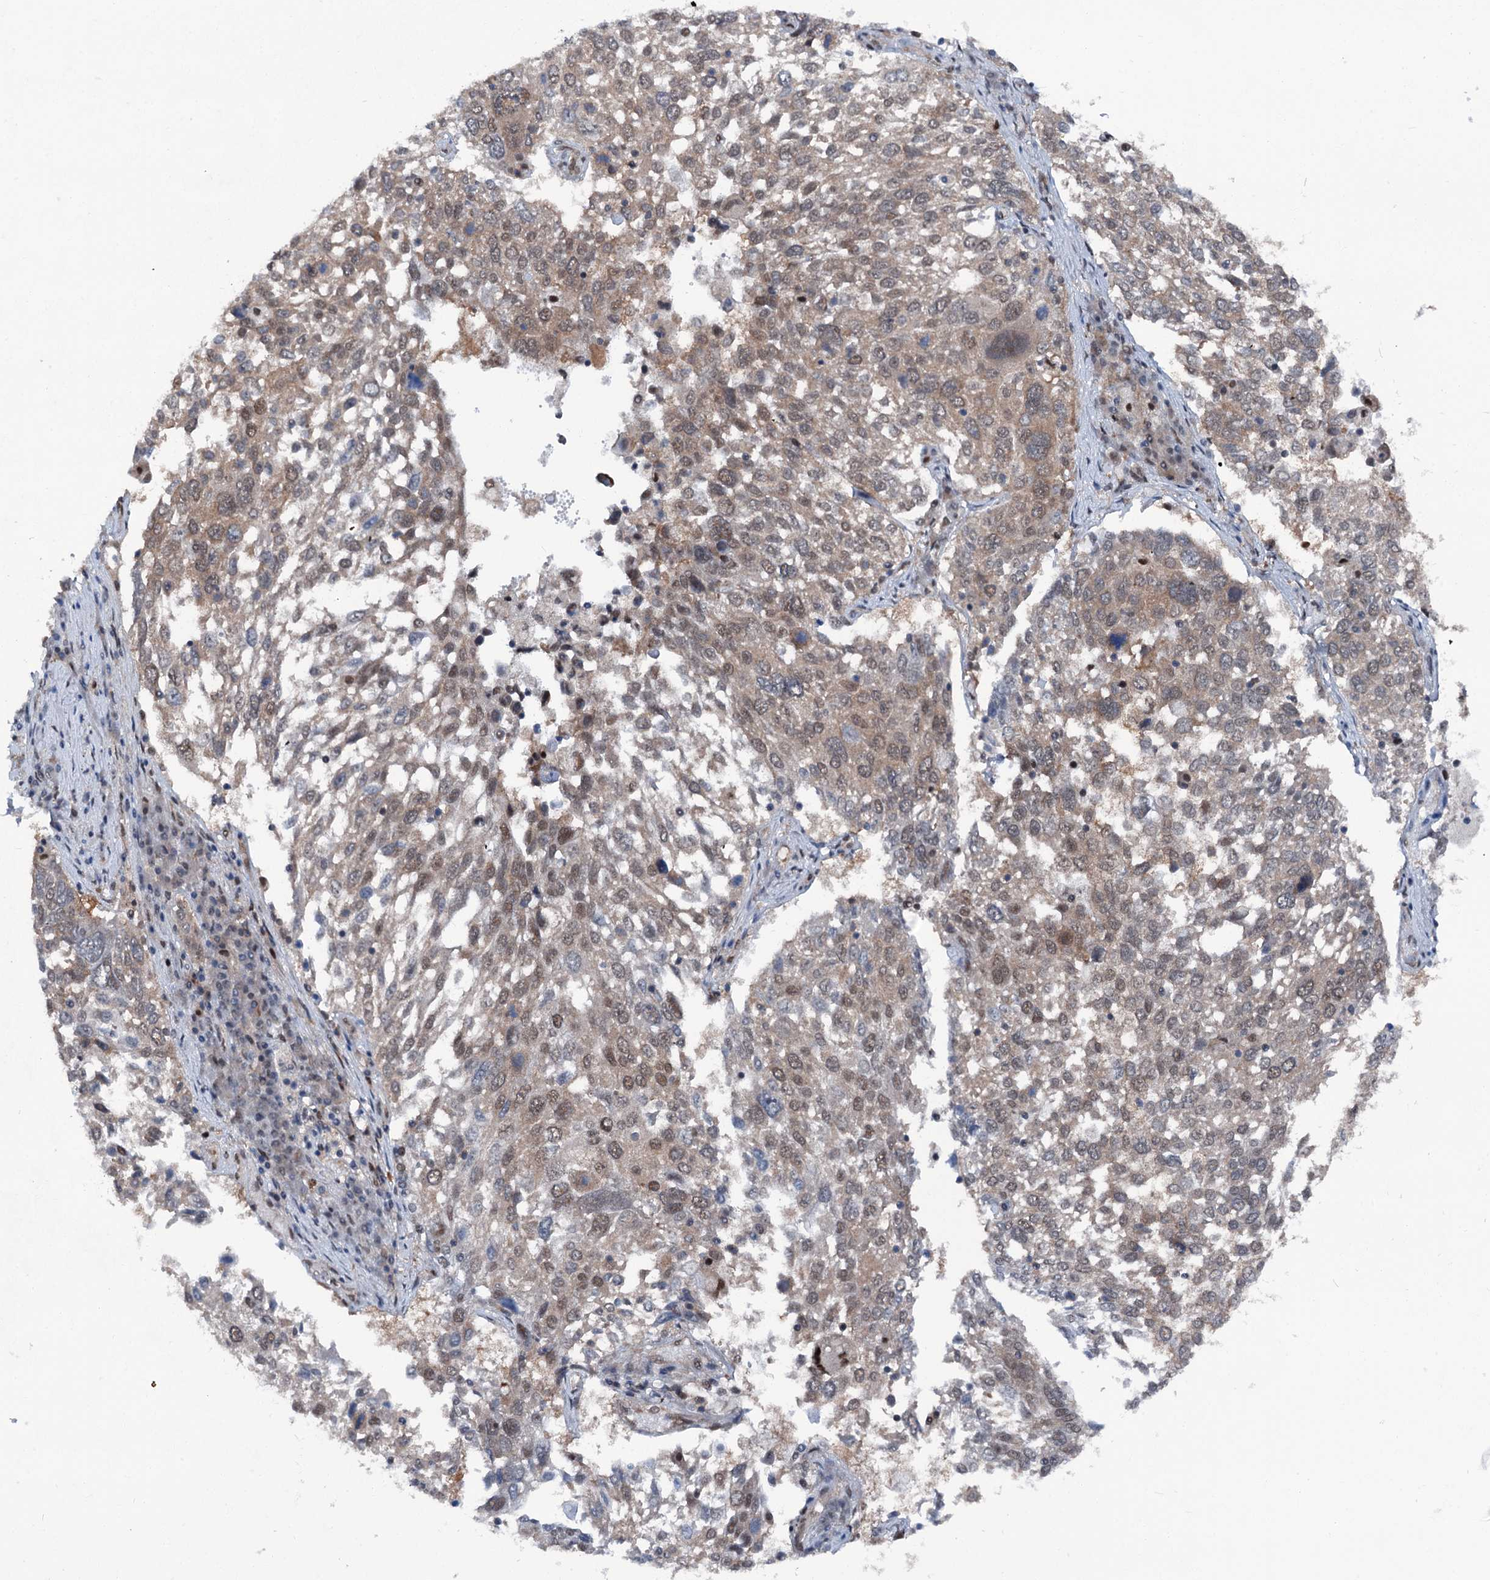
{"staining": {"intensity": "moderate", "quantity": "25%-75%", "location": "cytoplasmic/membranous,nuclear"}, "tissue": "lung cancer", "cell_type": "Tumor cells", "image_type": "cancer", "snomed": [{"axis": "morphology", "description": "Squamous cell carcinoma, NOS"}, {"axis": "topography", "description": "Lung"}], "caption": "Lung squamous cell carcinoma stained with DAB (3,3'-diaminobenzidine) IHC demonstrates medium levels of moderate cytoplasmic/membranous and nuclear positivity in approximately 25%-75% of tumor cells.", "gene": "PSMD13", "patient": {"sex": "male", "age": 65}}